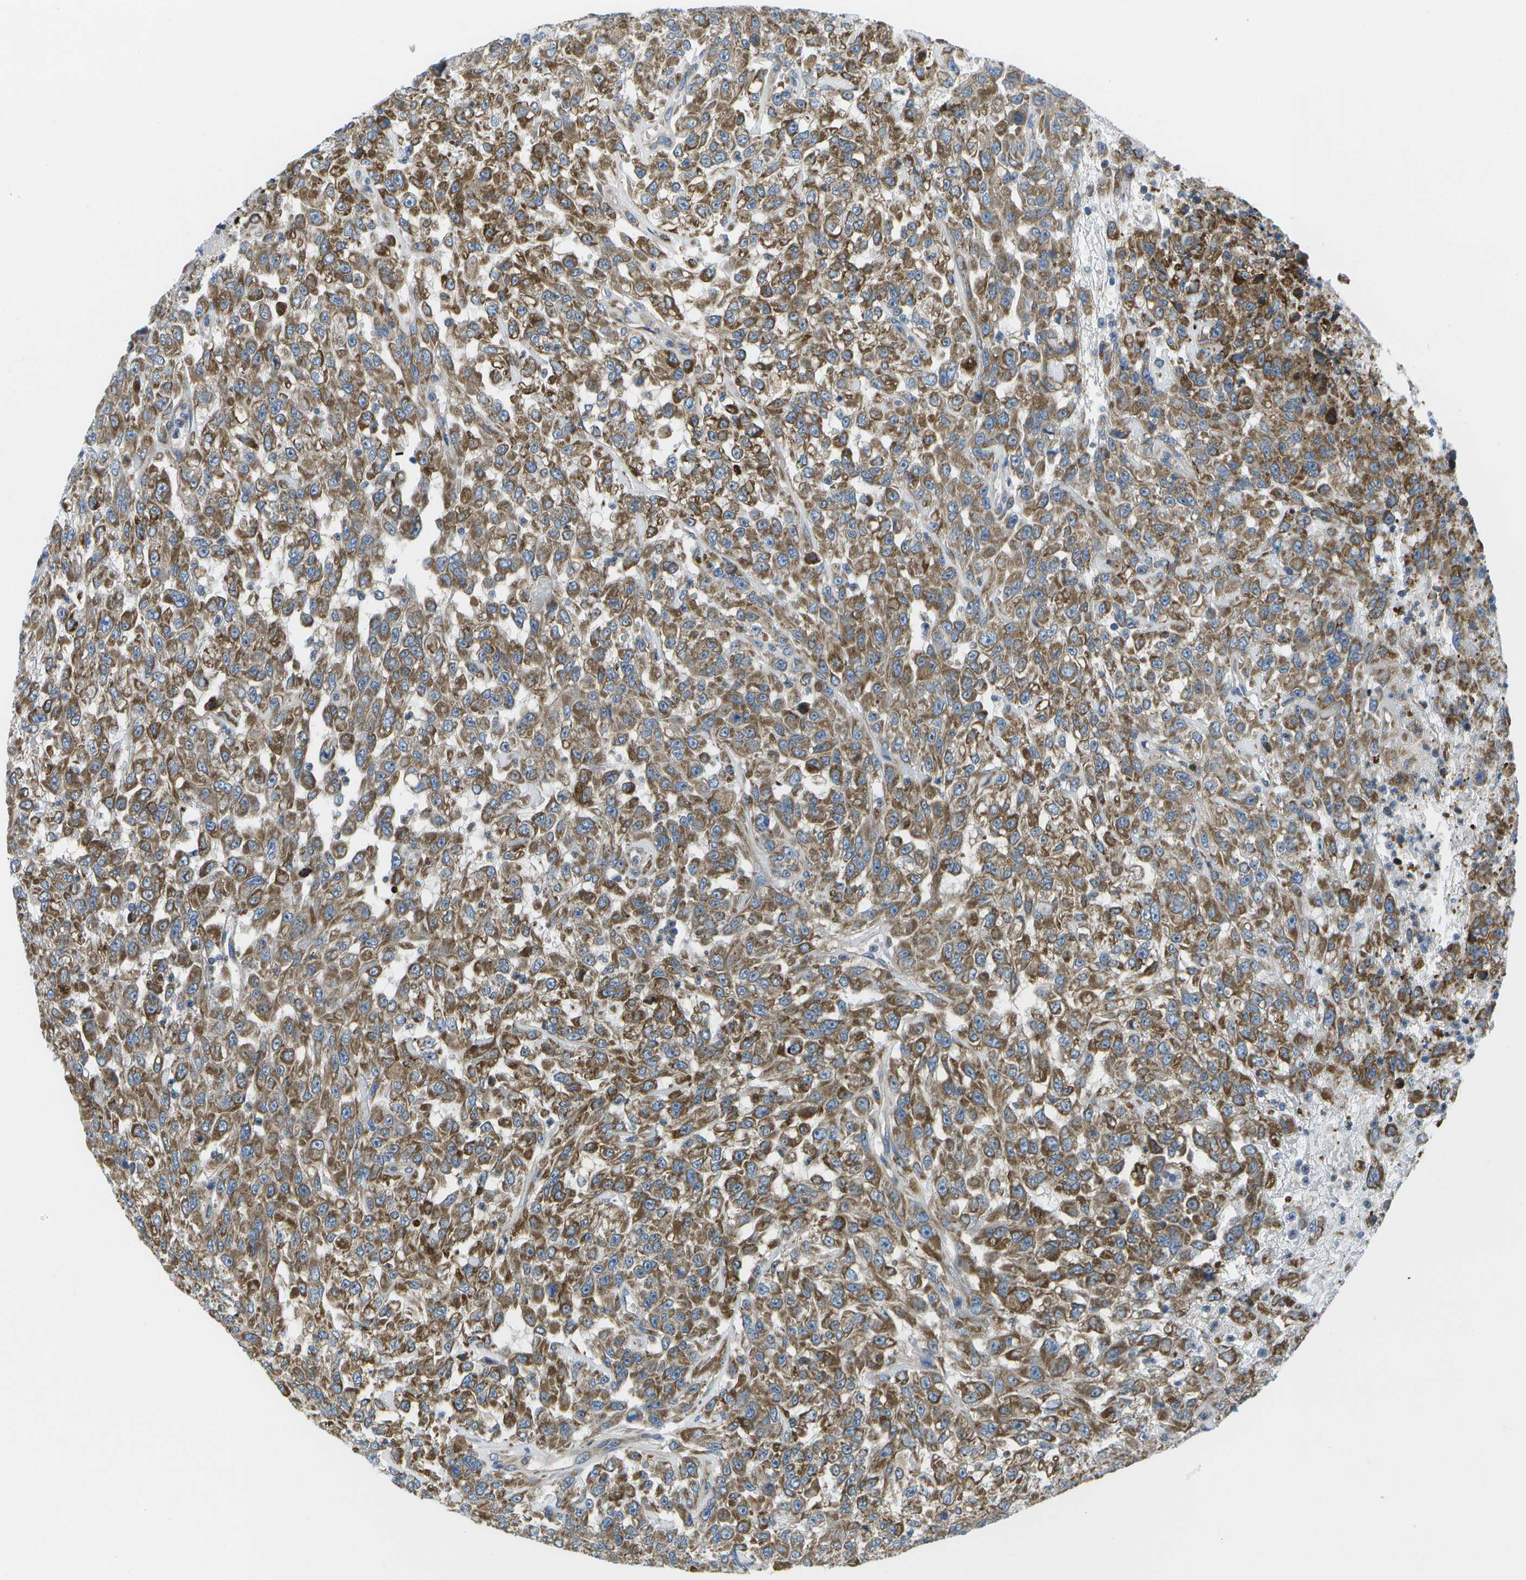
{"staining": {"intensity": "strong", "quantity": ">75%", "location": "cytoplasmic/membranous"}, "tissue": "urothelial cancer", "cell_type": "Tumor cells", "image_type": "cancer", "snomed": [{"axis": "morphology", "description": "Urothelial carcinoma, High grade"}, {"axis": "topography", "description": "Urinary bladder"}], "caption": "Human urothelial cancer stained with a protein marker shows strong staining in tumor cells.", "gene": "GDF5", "patient": {"sex": "male", "age": 46}}